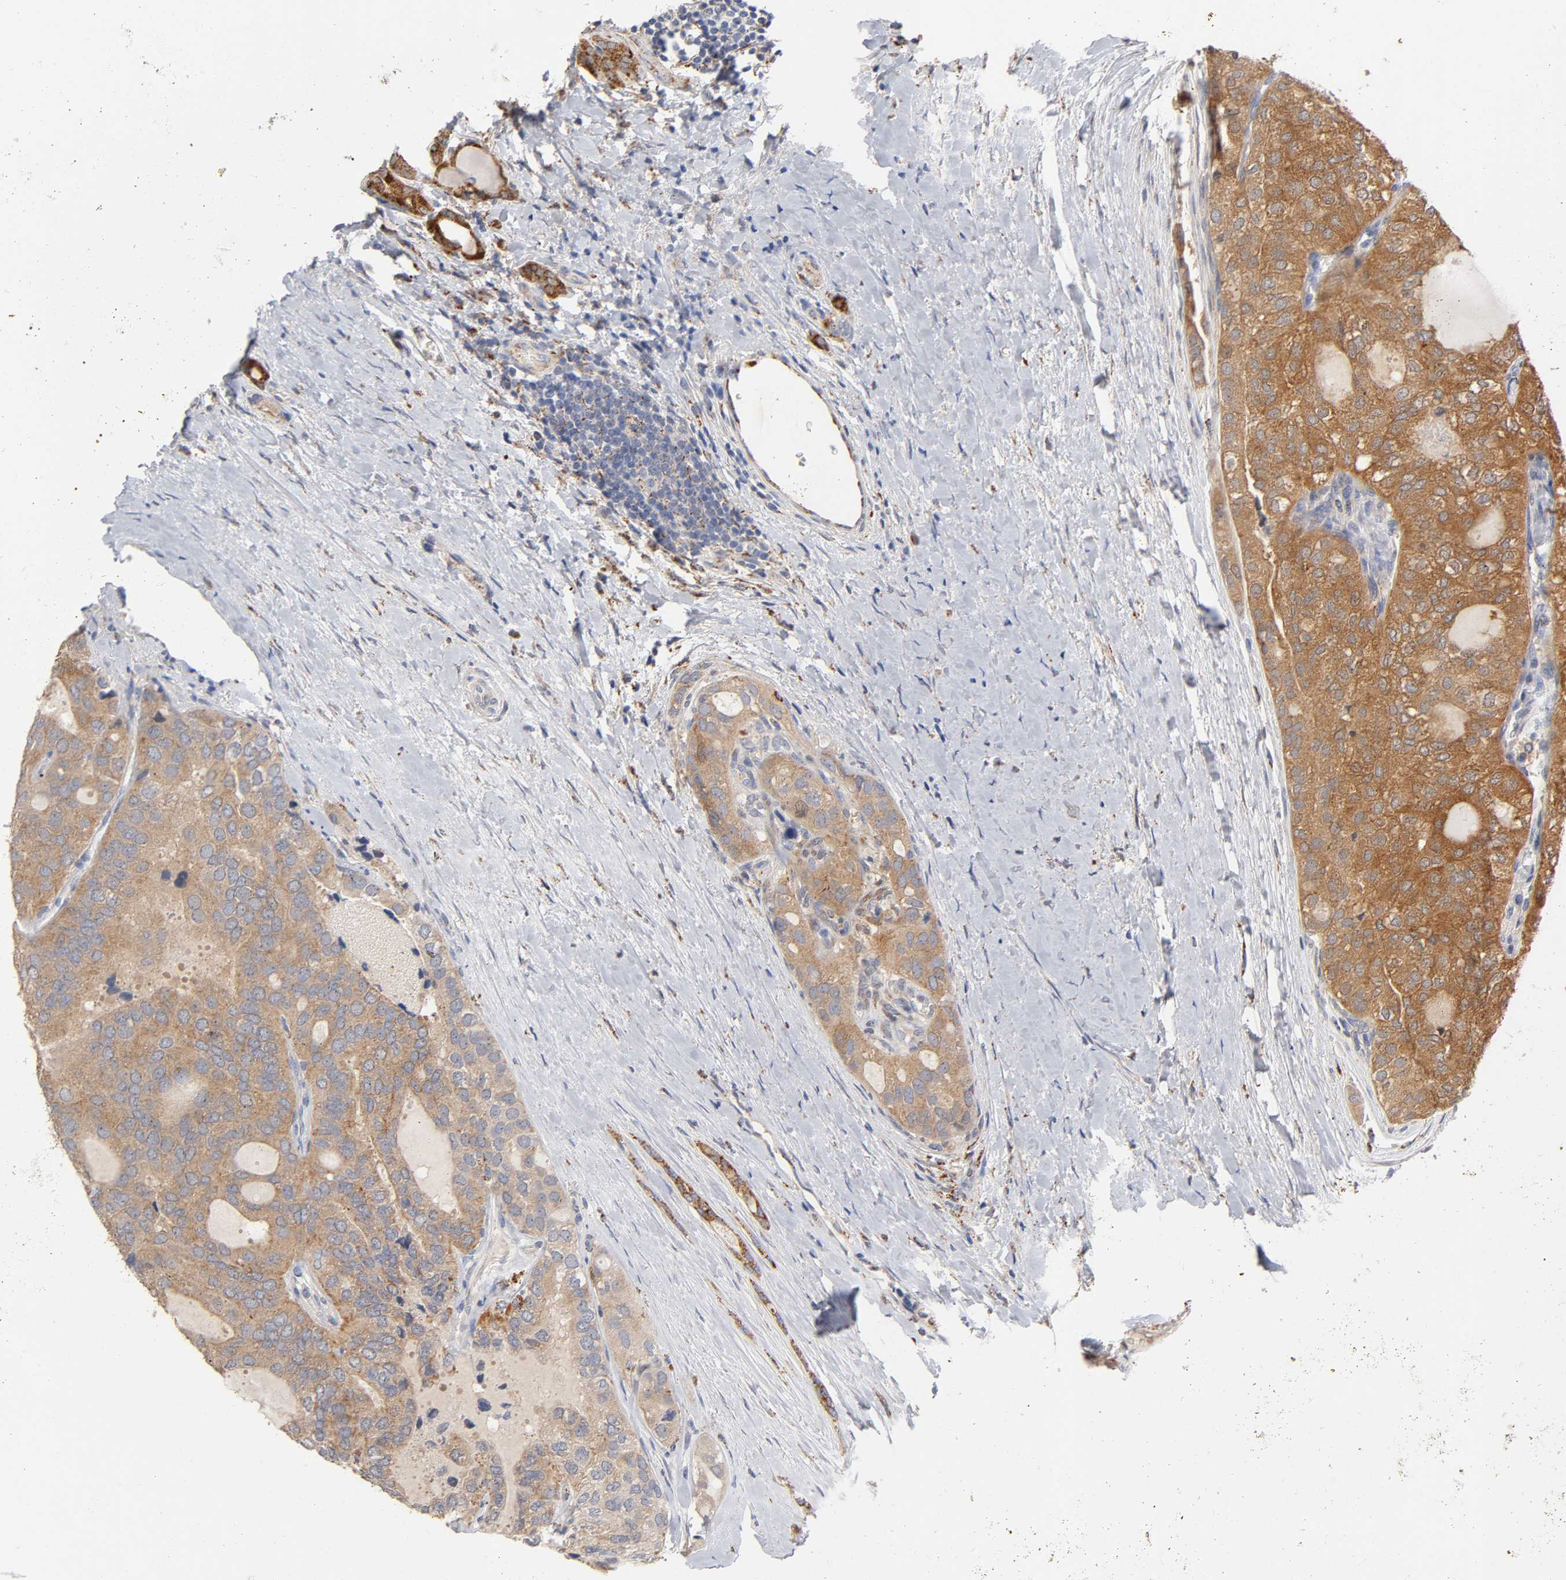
{"staining": {"intensity": "moderate", "quantity": ">75%", "location": "cytoplasmic/membranous"}, "tissue": "thyroid cancer", "cell_type": "Tumor cells", "image_type": "cancer", "snomed": [{"axis": "morphology", "description": "Follicular adenoma carcinoma, NOS"}, {"axis": "topography", "description": "Thyroid gland"}], "caption": "A high-resolution histopathology image shows immunohistochemistry staining of thyroid cancer (follicular adenoma carcinoma), which demonstrates moderate cytoplasmic/membranous expression in about >75% of tumor cells.", "gene": "ISG15", "patient": {"sex": "male", "age": 75}}